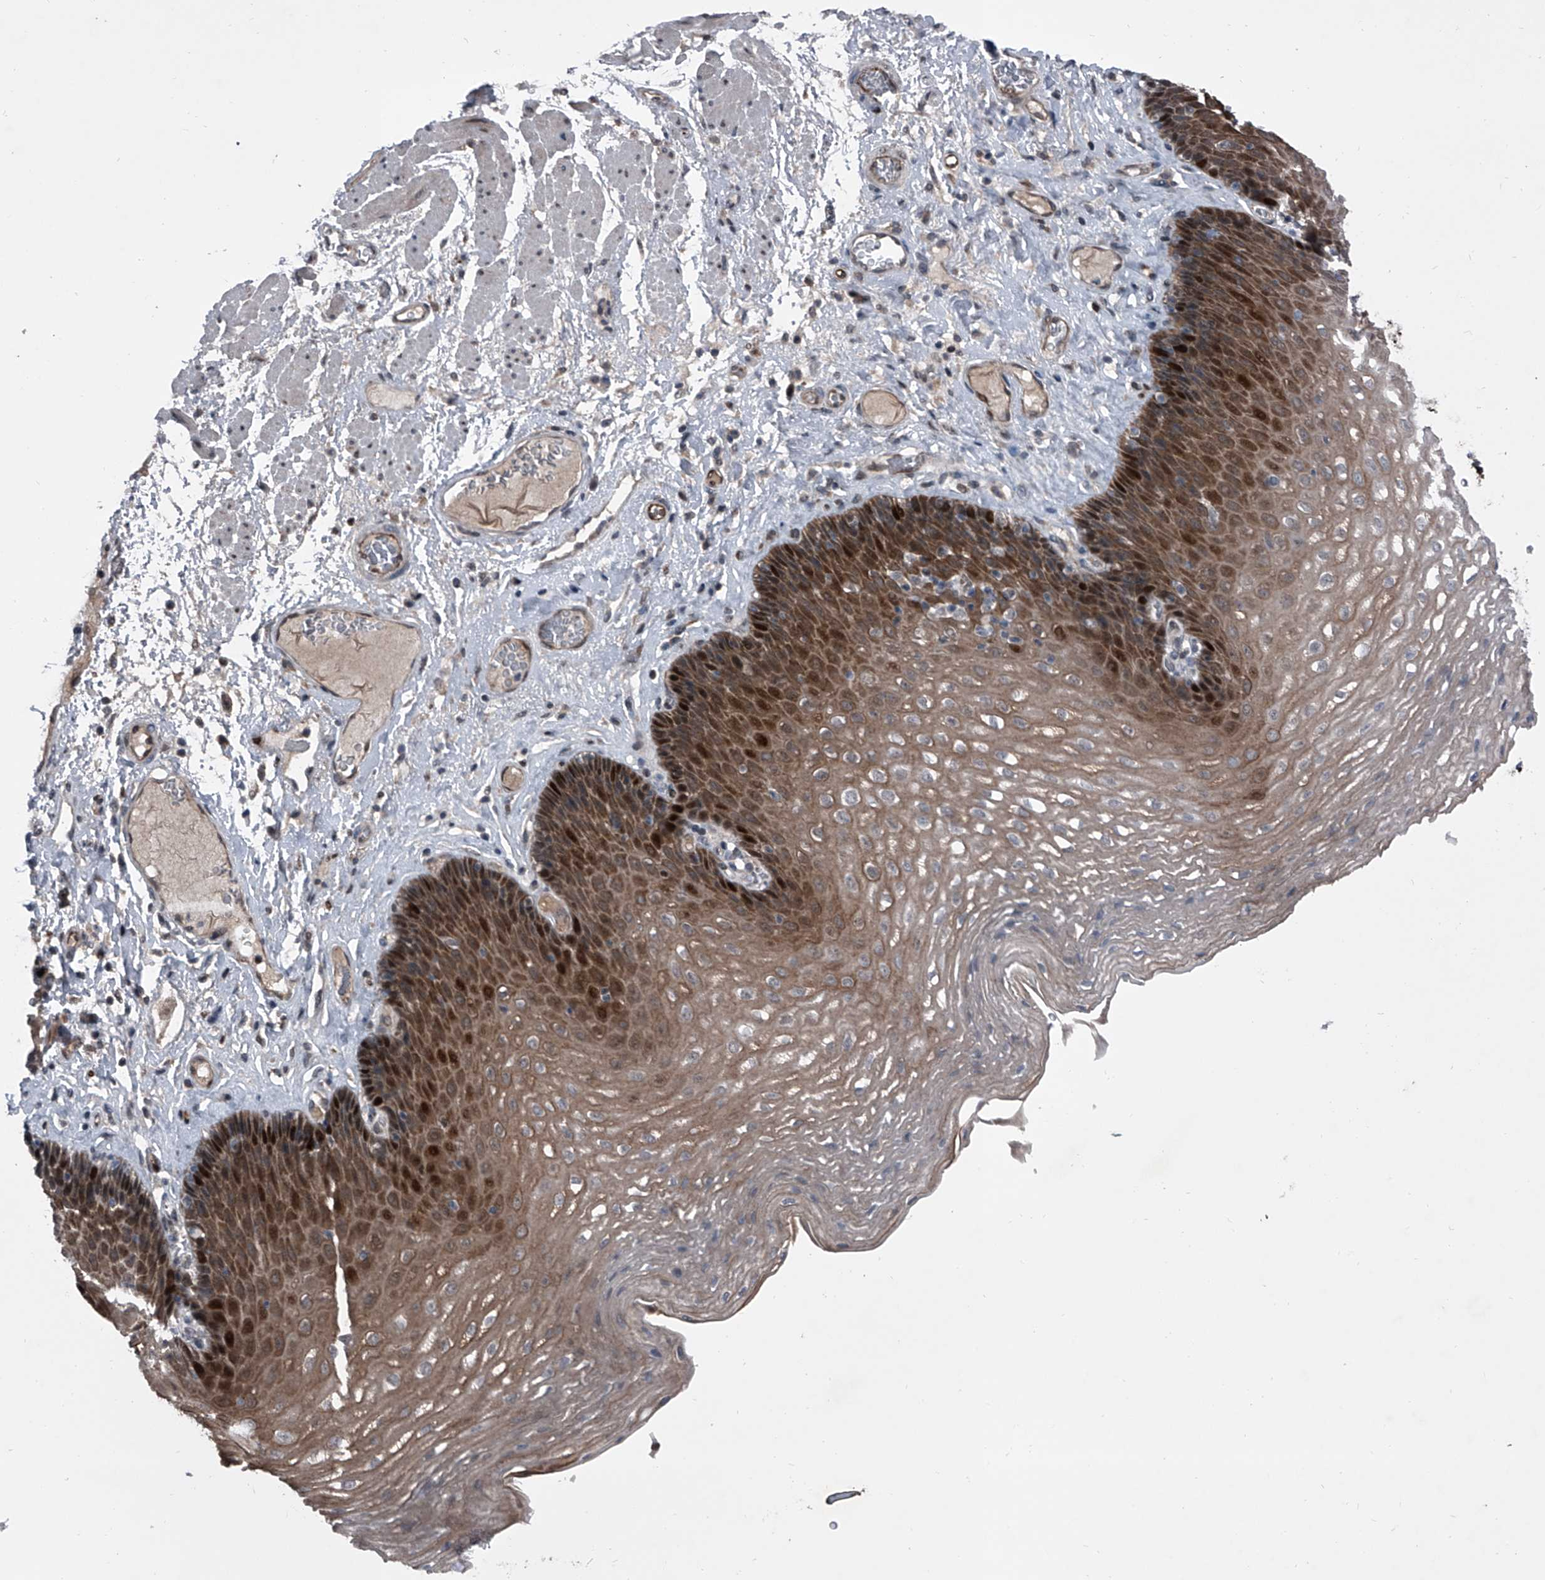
{"staining": {"intensity": "strong", "quantity": "25%-75%", "location": "cytoplasmic/membranous,nuclear"}, "tissue": "esophagus", "cell_type": "Squamous epithelial cells", "image_type": "normal", "snomed": [{"axis": "morphology", "description": "Normal tissue, NOS"}, {"axis": "topography", "description": "Esophagus"}], "caption": "Protein expression analysis of normal human esophagus reveals strong cytoplasmic/membranous,nuclear expression in approximately 25%-75% of squamous epithelial cells. The protein is shown in brown color, while the nuclei are stained blue.", "gene": "ELK4", "patient": {"sex": "female", "age": 66}}